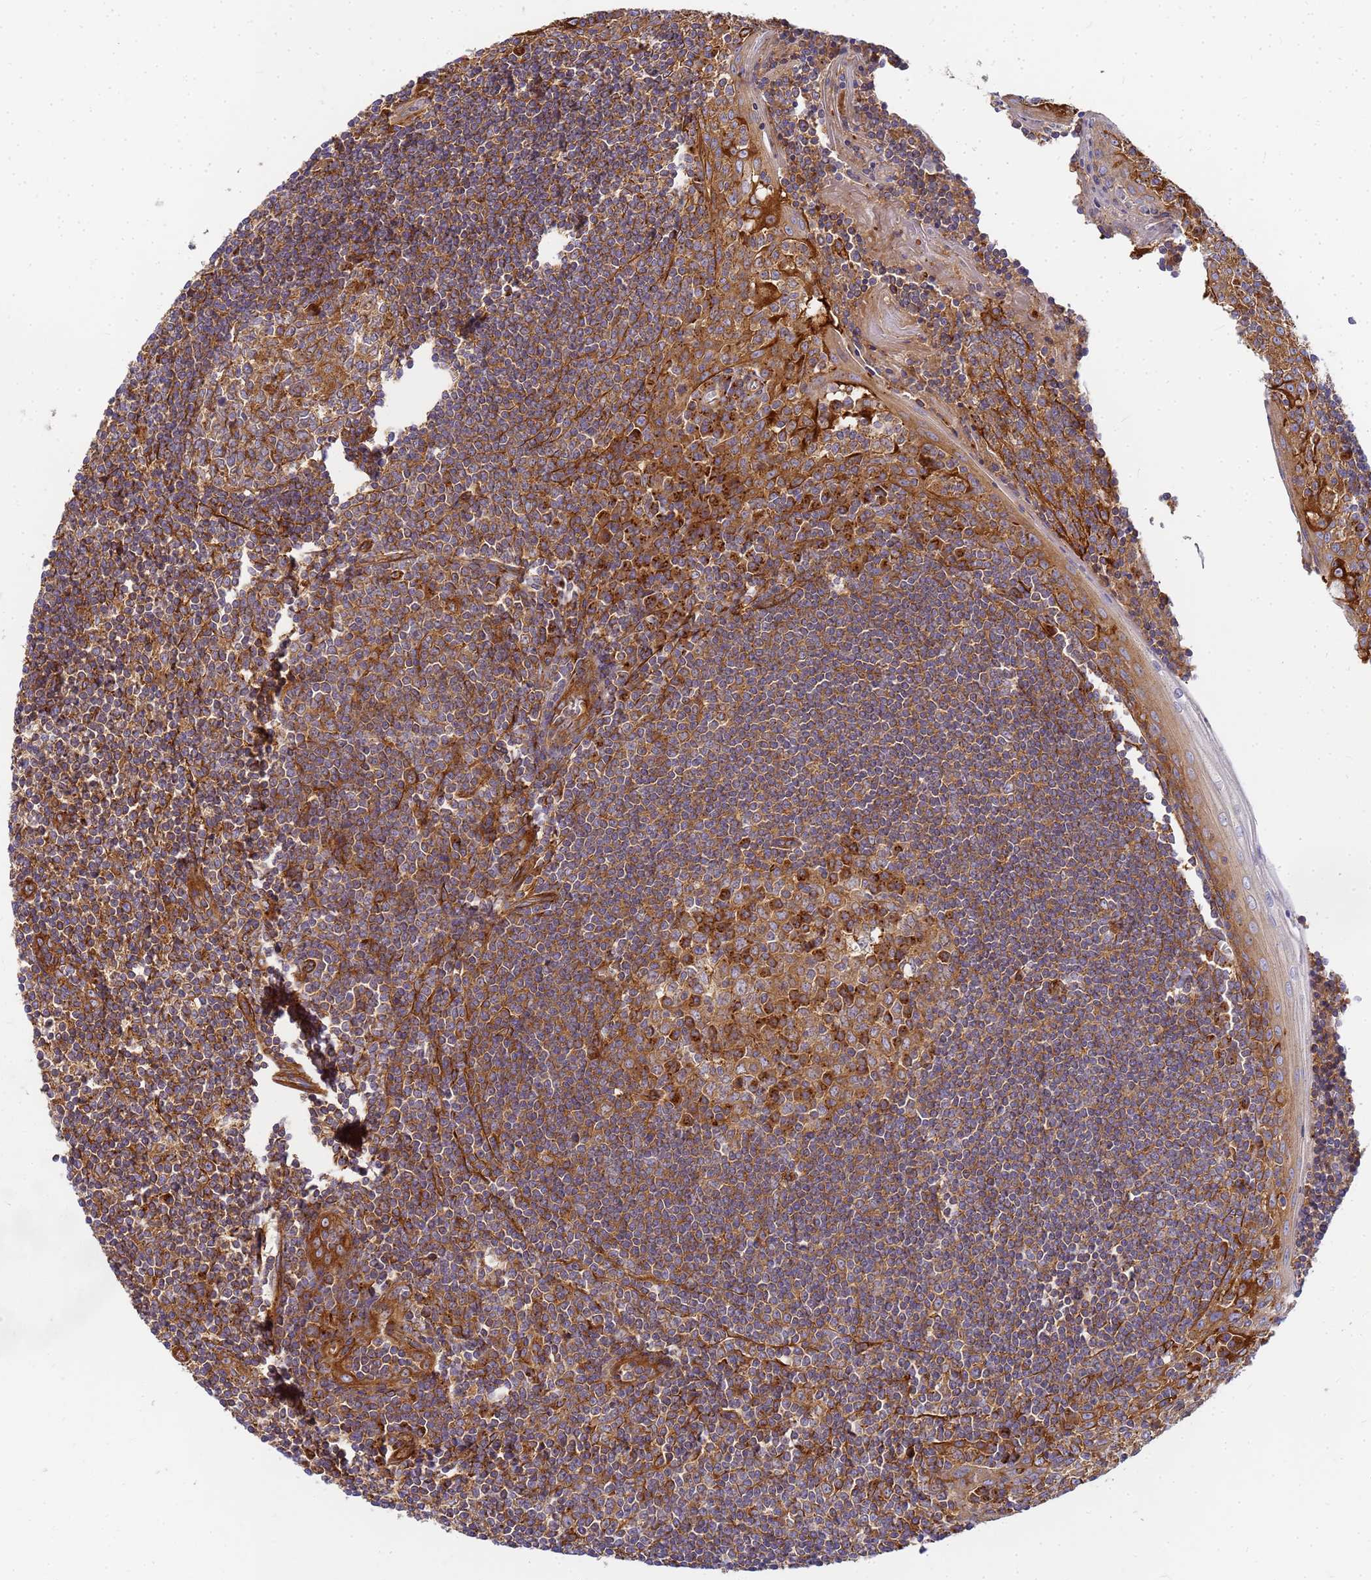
{"staining": {"intensity": "strong", "quantity": "25%-75%", "location": "cytoplasmic/membranous"}, "tissue": "tonsil", "cell_type": "Germinal center cells", "image_type": "normal", "snomed": [{"axis": "morphology", "description": "Normal tissue, NOS"}, {"axis": "topography", "description": "Tonsil"}], "caption": "A photomicrograph showing strong cytoplasmic/membranous expression in approximately 25%-75% of germinal center cells in normal tonsil, as visualized by brown immunohistochemical staining.", "gene": "C2CD5", "patient": {"sex": "male", "age": 27}}